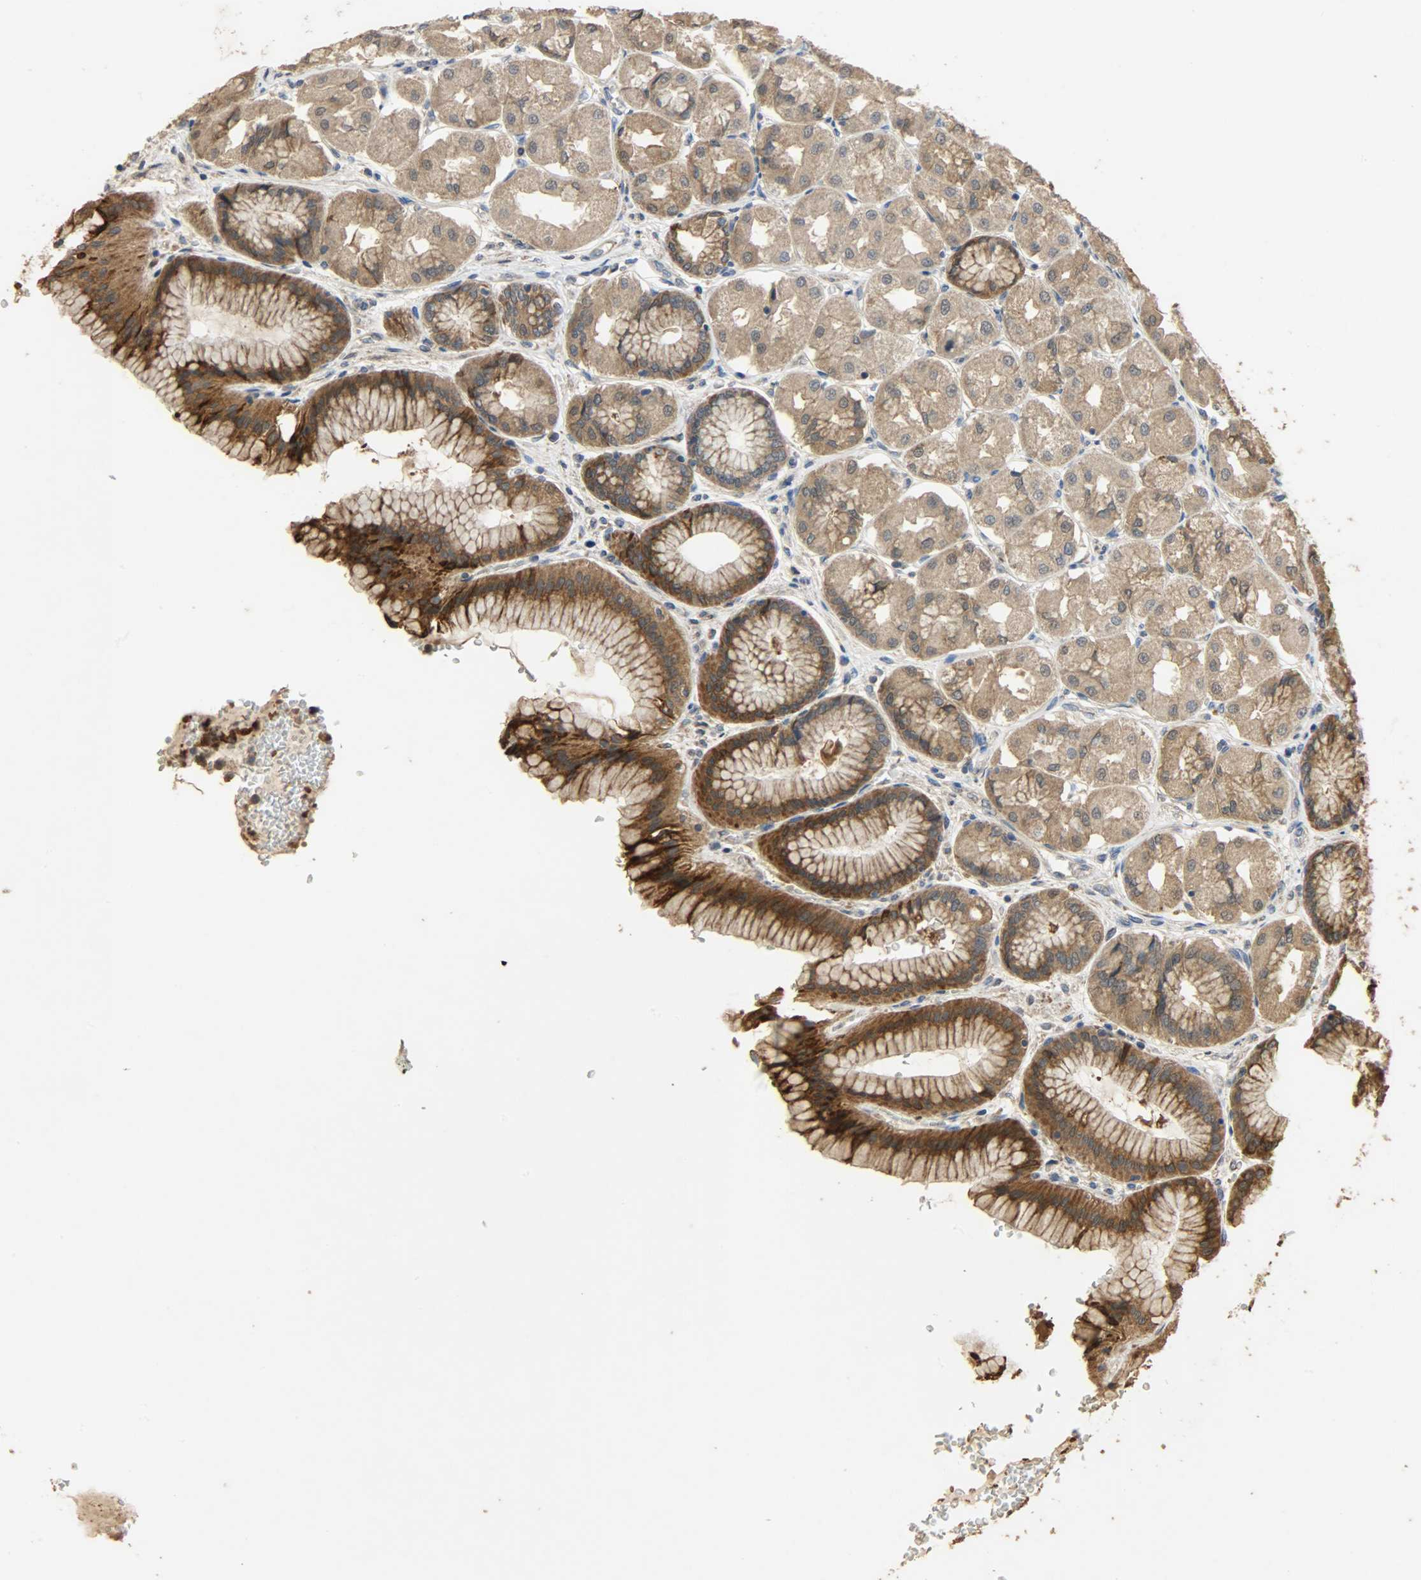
{"staining": {"intensity": "strong", "quantity": ">75%", "location": "cytoplasmic/membranous"}, "tissue": "stomach", "cell_type": "Glandular cells", "image_type": "normal", "snomed": [{"axis": "morphology", "description": "Normal tissue, NOS"}, {"axis": "morphology", "description": "Adenocarcinoma, NOS"}, {"axis": "topography", "description": "Stomach"}, {"axis": "topography", "description": "Stomach, lower"}], "caption": "This is a photomicrograph of immunohistochemistry (IHC) staining of normal stomach, which shows strong staining in the cytoplasmic/membranous of glandular cells.", "gene": "CDKN2C", "patient": {"sex": "female", "age": 65}}